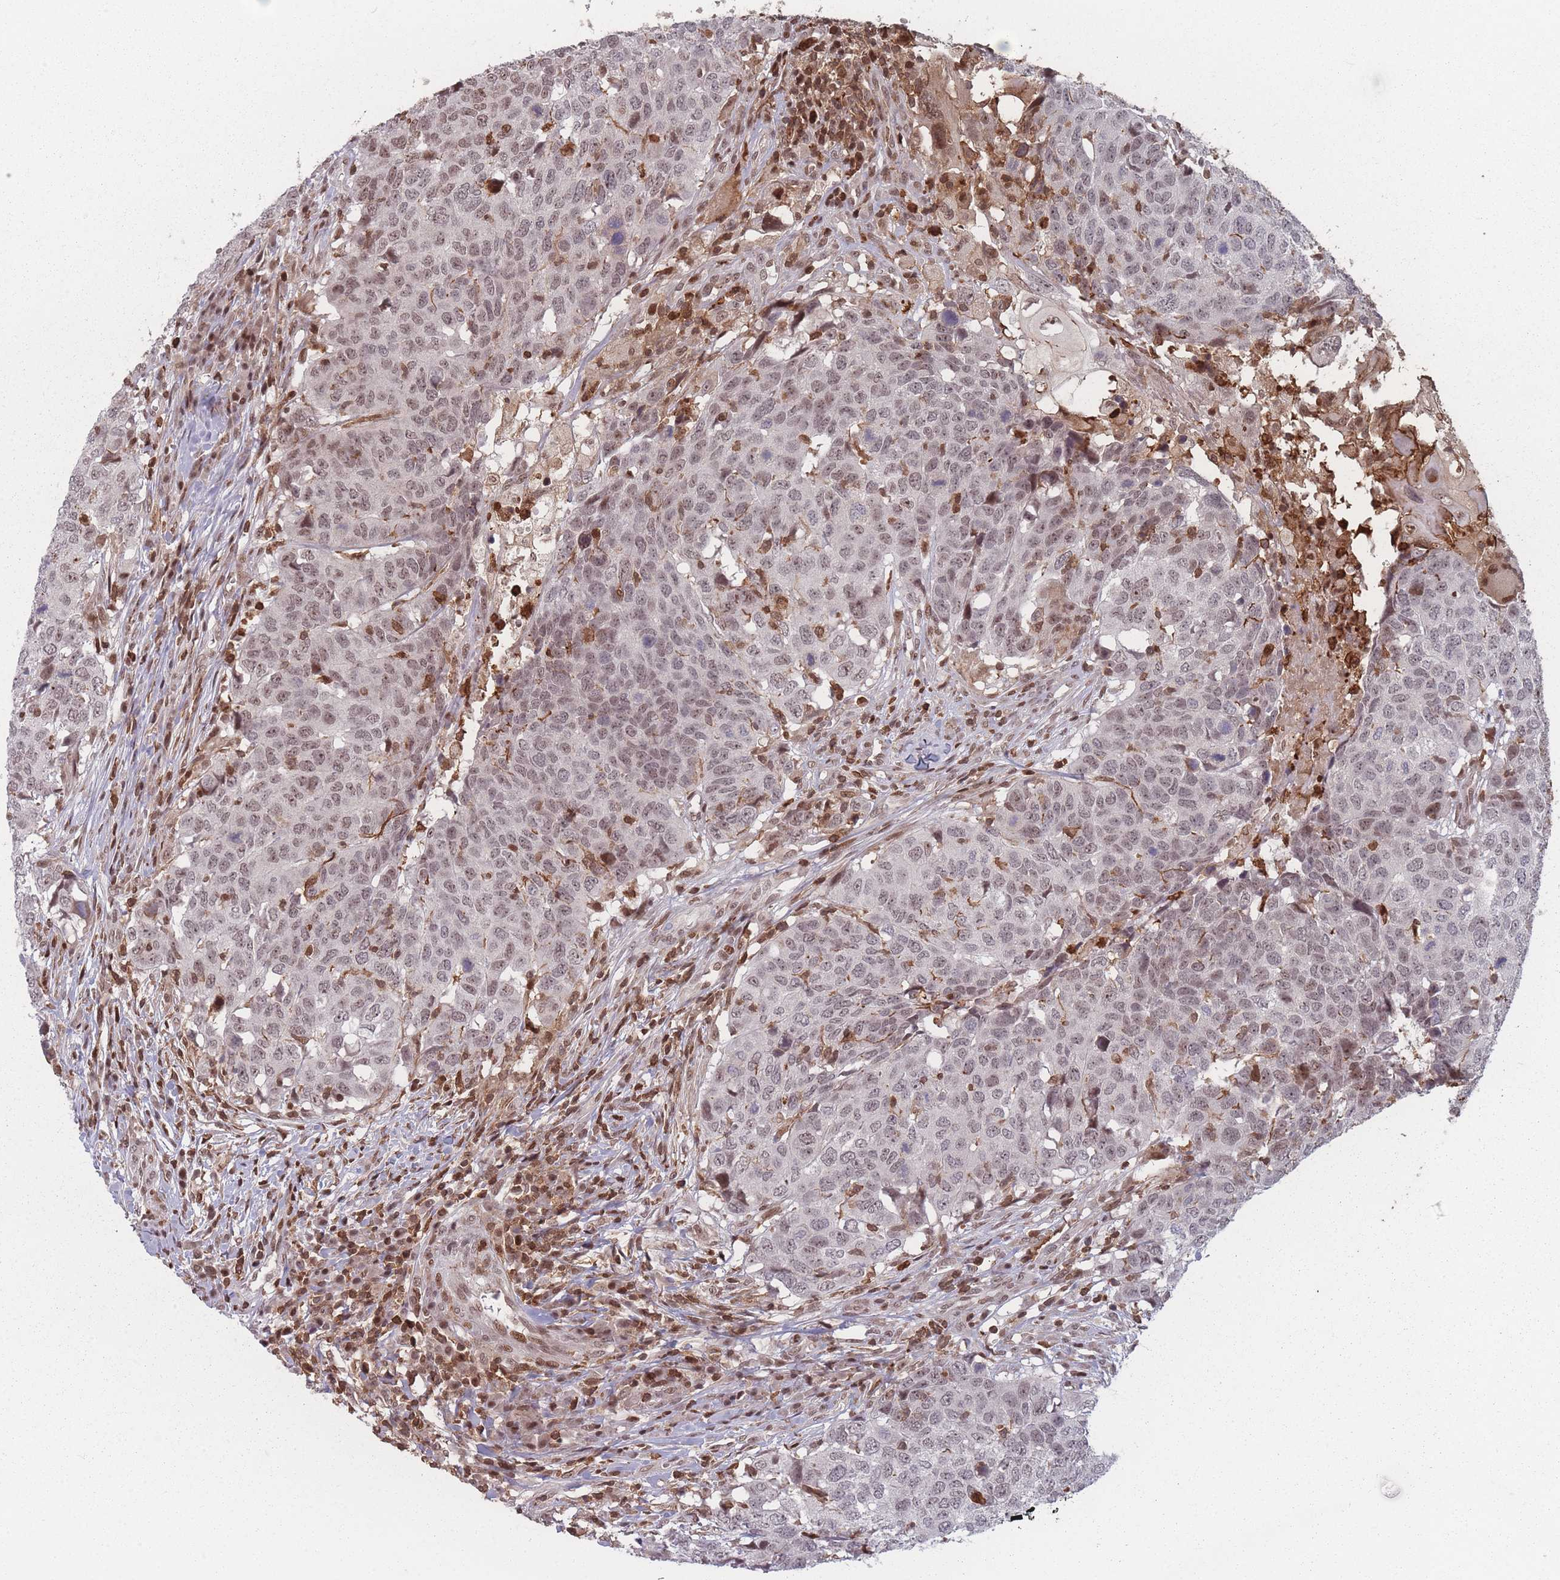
{"staining": {"intensity": "weak", "quantity": ">75%", "location": "nuclear"}, "tissue": "head and neck cancer", "cell_type": "Tumor cells", "image_type": "cancer", "snomed": [{"axis": "morphology", "description": "Normal tissue, NOS"}, {"axis": "morphology", "description": "Squamous cell carcinoma, NOS"}, {"axis": "topography", "description": "Skeletal muscle"}, {"axis": "topography", "description": "Vascular tissue"}, {"axis": "topography", "description": "Peripheral nerve tissue"}, {"axis": "topography", "description": "Head-Neck"}], "caption": "Immunohistochemical staining of human head and neck squamous cell carcinoma demonstrates low levels of weak nuclear protein positivity in approximately >75% of tumor cells.", "gene": "WDR55", "patient": {"sex": "male", "age": 66}}